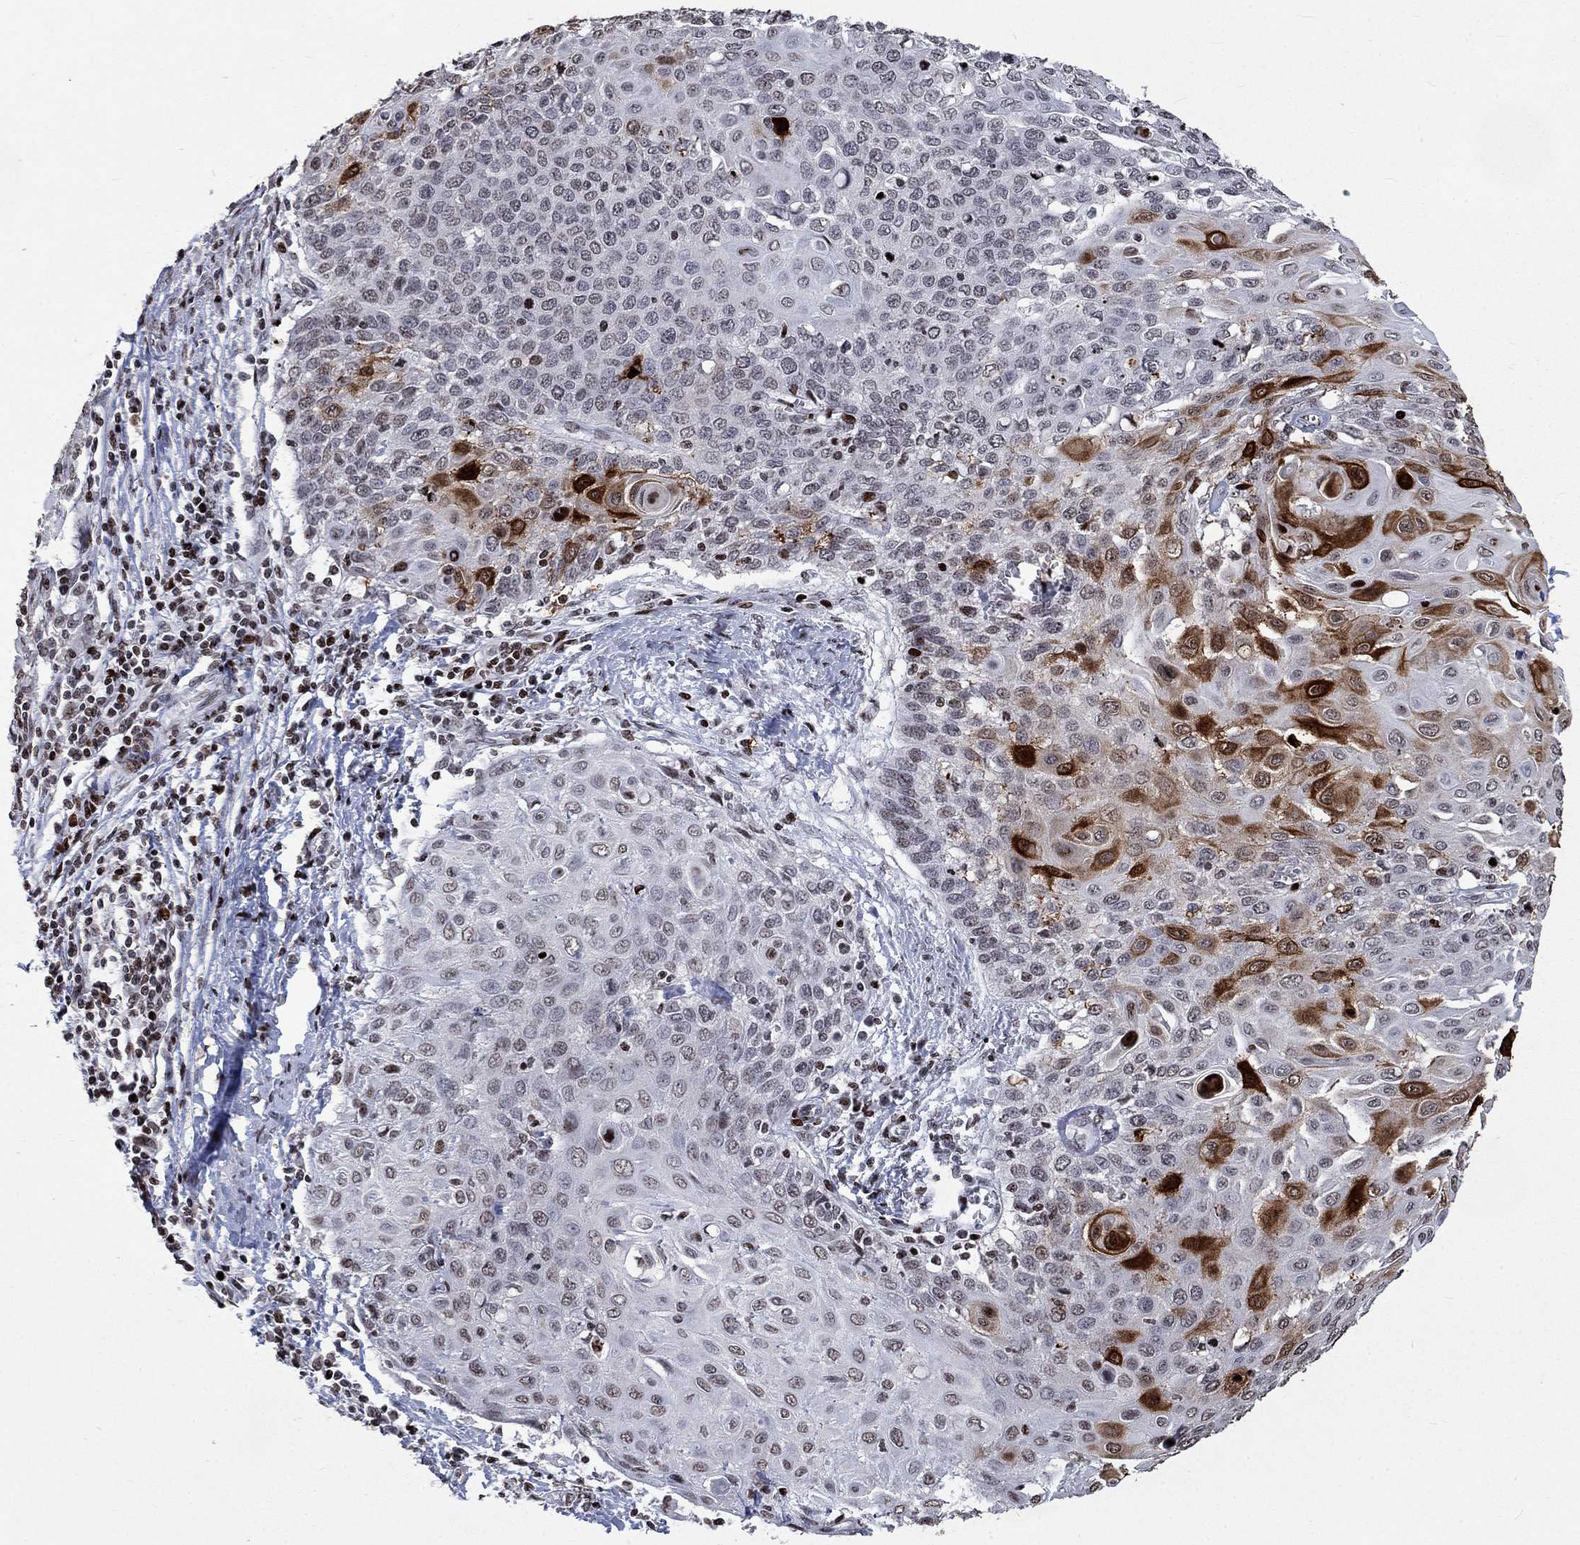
{"staining": {"intensity": "strong", "quantity": "<25%", "location": "cytoplasmic/membranous,nuclear"}, "tissue": "cervical cancer", "cell_type": "Tumor cells", "image_type": "cancer", "snomed": [{"axis": "morphology", "description": "Squamous cell carcinoma, NOS"}, {"axis": "topography", "description": "Cervix"}], "caption": "Protein staining by IHC displays strong cytoplasmic/membranous and nuclear positivity in approximately <25% of tumor cells in cervical cancer.", "gene": "SRSF3", "patient": {"sex": "female", "age": 39}}